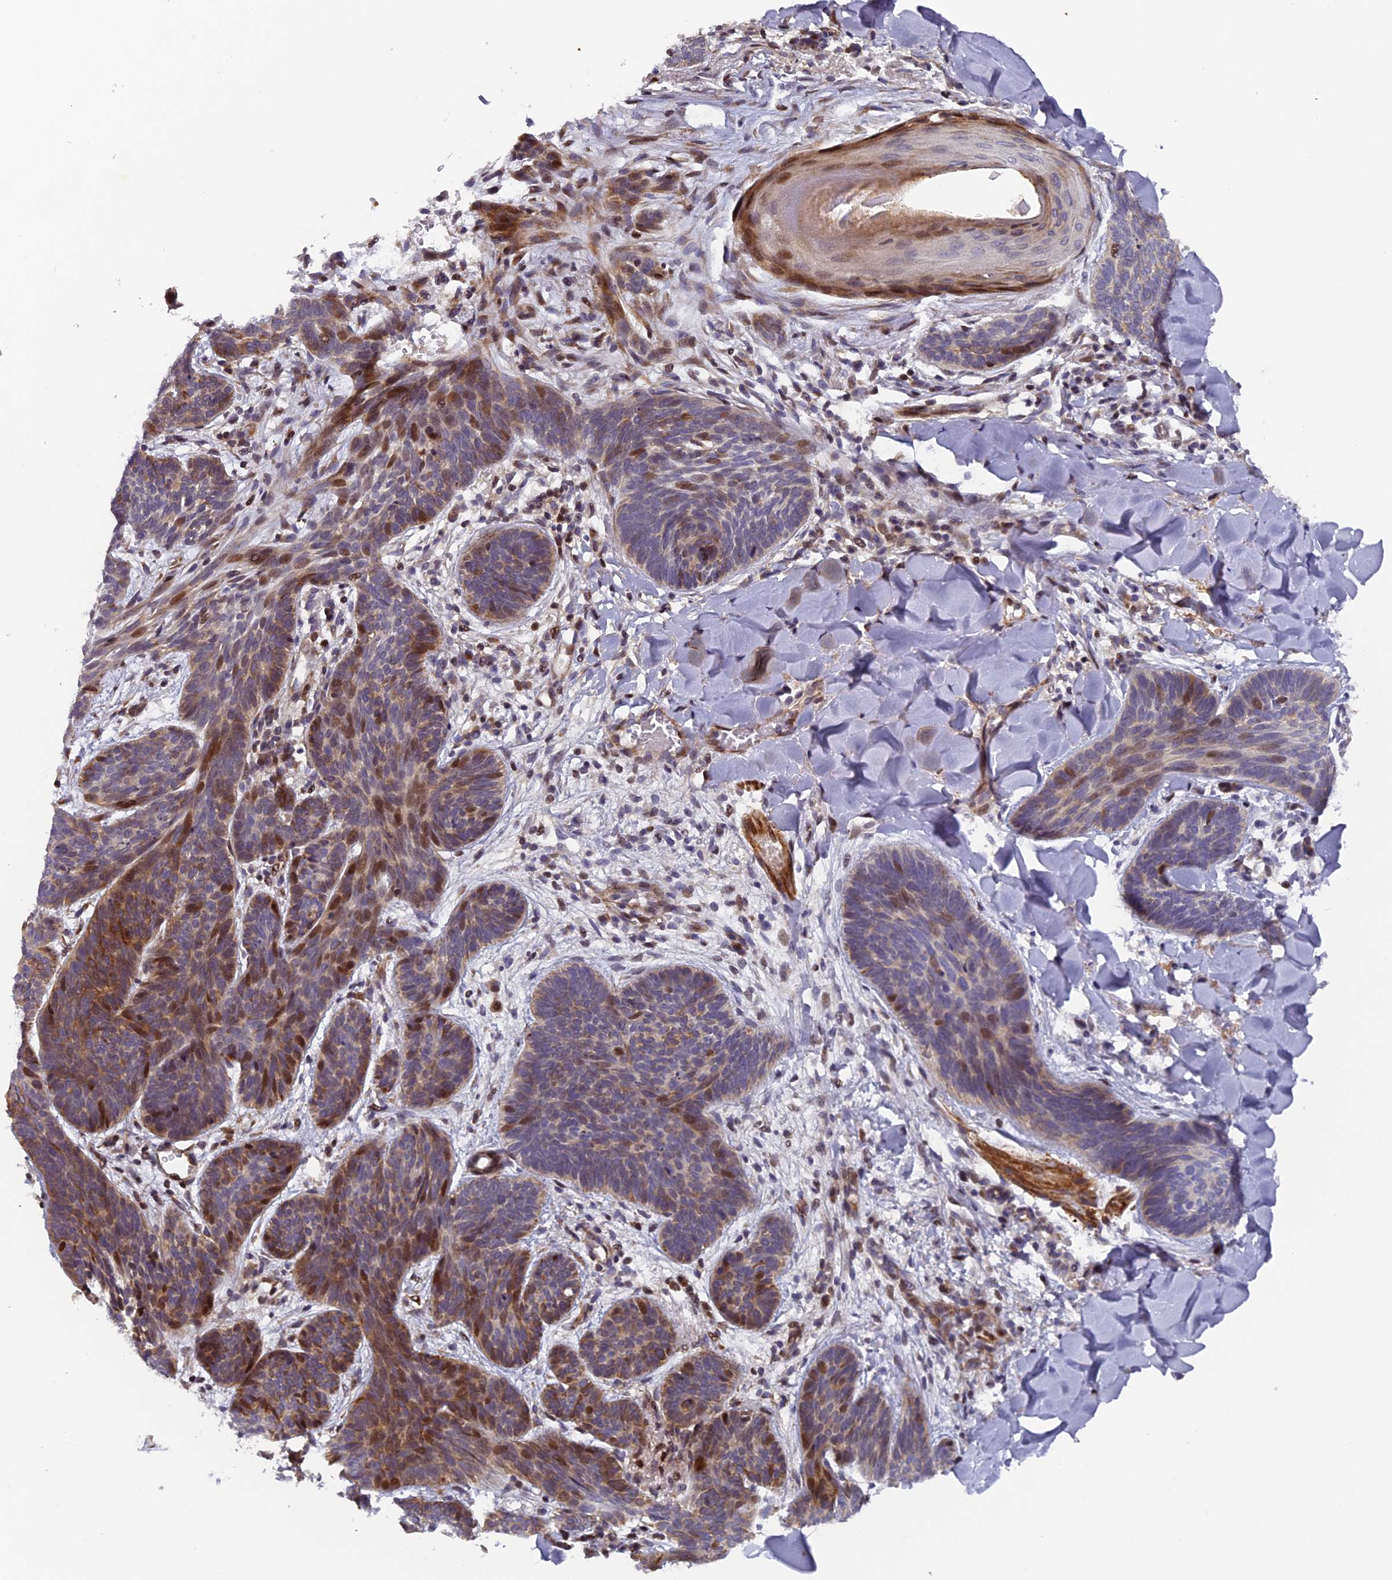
{"staining": {"intensity": "strong", "quantity": "25%-75%", "location": "cytoplasmic/membranous,nuclear"}, "tissue": "skin cancer", "cell_type": "Tumor cells", "image_type": "cancer", "snomed": [{"axis": "morphology", "description": "Basal cell carcinoma"}, {"axis": "topography", "description": "Skin"}], "caption": "This photomicrograph reveals skin basal cell carcinoma stained with immunohistochemistry (IHC) to label a protein in brown. The cytoplasmic/membranous and nuclear of tumor cells show strong positivity for the protein. Nuclei are counter-stained blue.", "gene": "RAB28", "patient": {"sex": "female", "age": 81}}